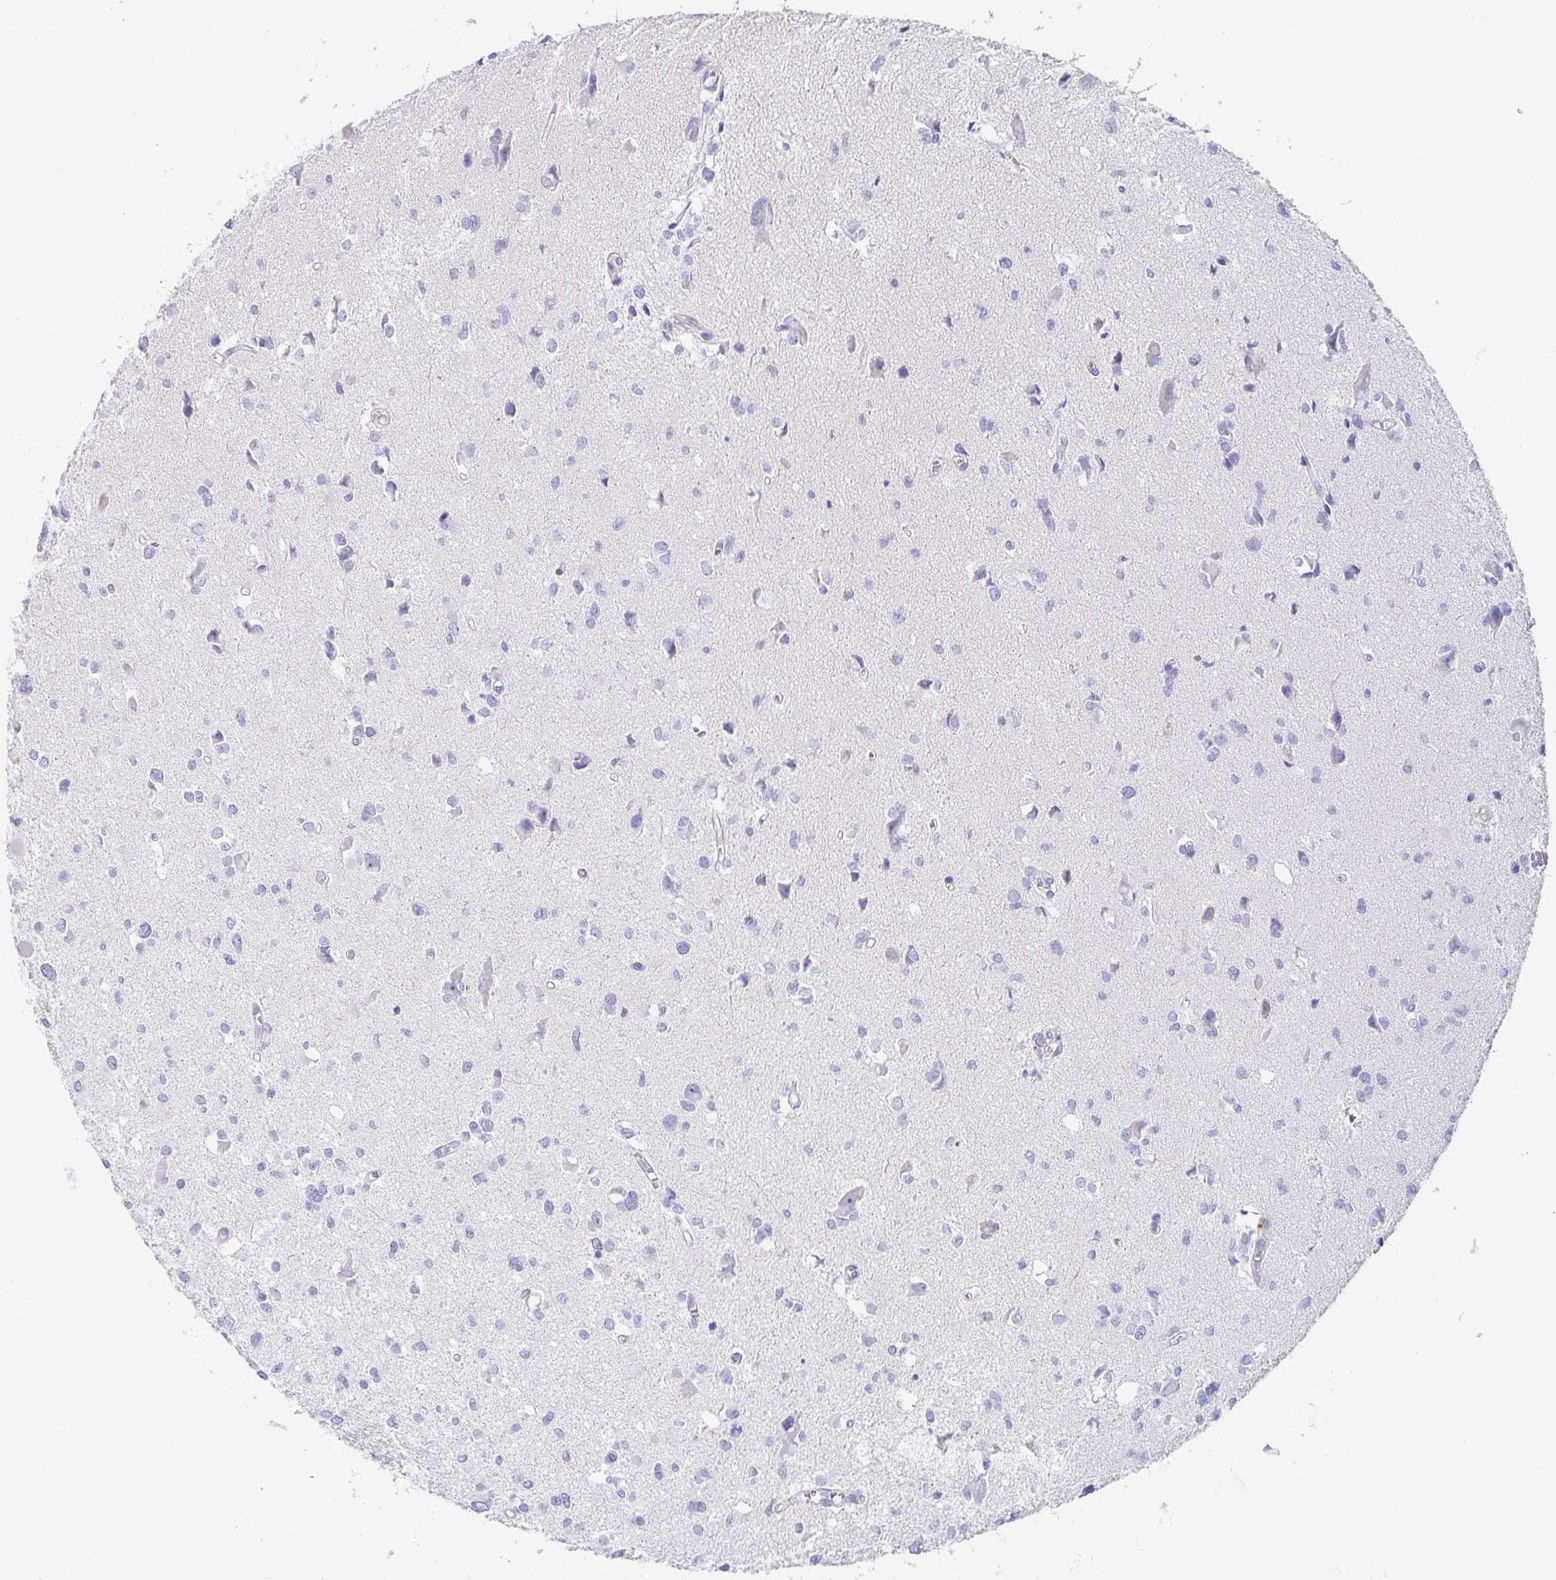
{"staining": {"intensity": "negative", "quantity": "none", "location": "none"}, "tissue": "glioma", "cell_type": "Tumor cells", "image_type": "cancer", "snomed": [{"axis": "morphology", "description": "Glioma, malignant, High grade"}, {"axis": "topography", "description": "Brain"}], "caption": "IHC of glioma reveals no positivity in tumor cells.", "gene": "PRR27", "patient": {"sex": "male", "age": 23}}